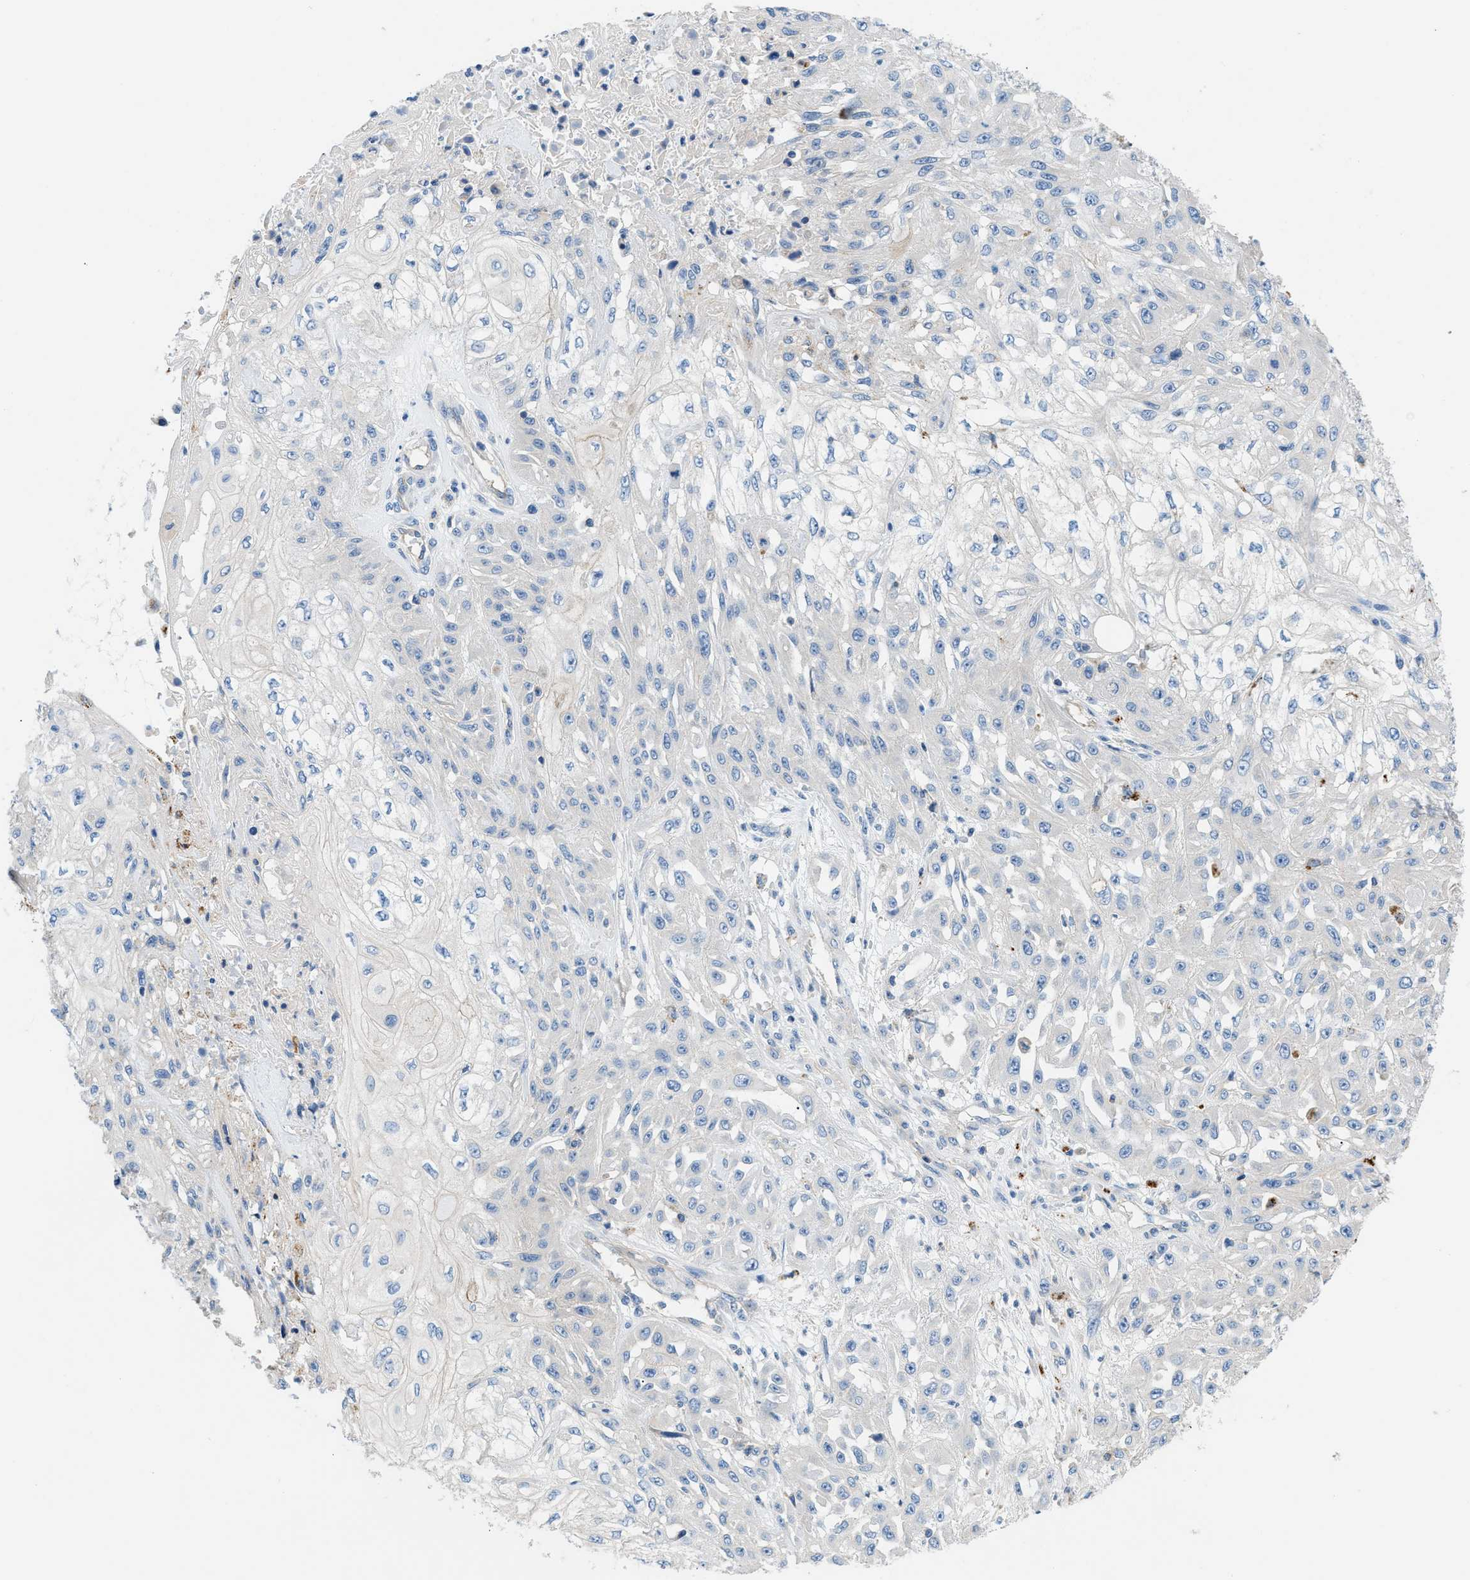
{"staining": {"intensity": "negative", "quantity": "none", "location": "none"}, "tissue": "skin cancer", "cell_type": "Tumor cells", "image_type": "cancer", "snomed": [{"axis": "morphology", "description": "Squamous cell carcinoma, NOS"}, {"axis": "morphology", "description": "Squamous cell carcinoma, metastatic, NOS"}, {"axis": "topography", "description": "Skin"}, {"axis": "topography", "description": "Lymph node"}], "caption": "IHC histopathology image of neoplastic tissue: human skin squamous cell carcinoma stained with DAB (3,3'-diaminobenzidine) displays no significant protein staining in tumor cells.", "gene": "ORAI1", "patient": {"sex": "male", "age": 75}}